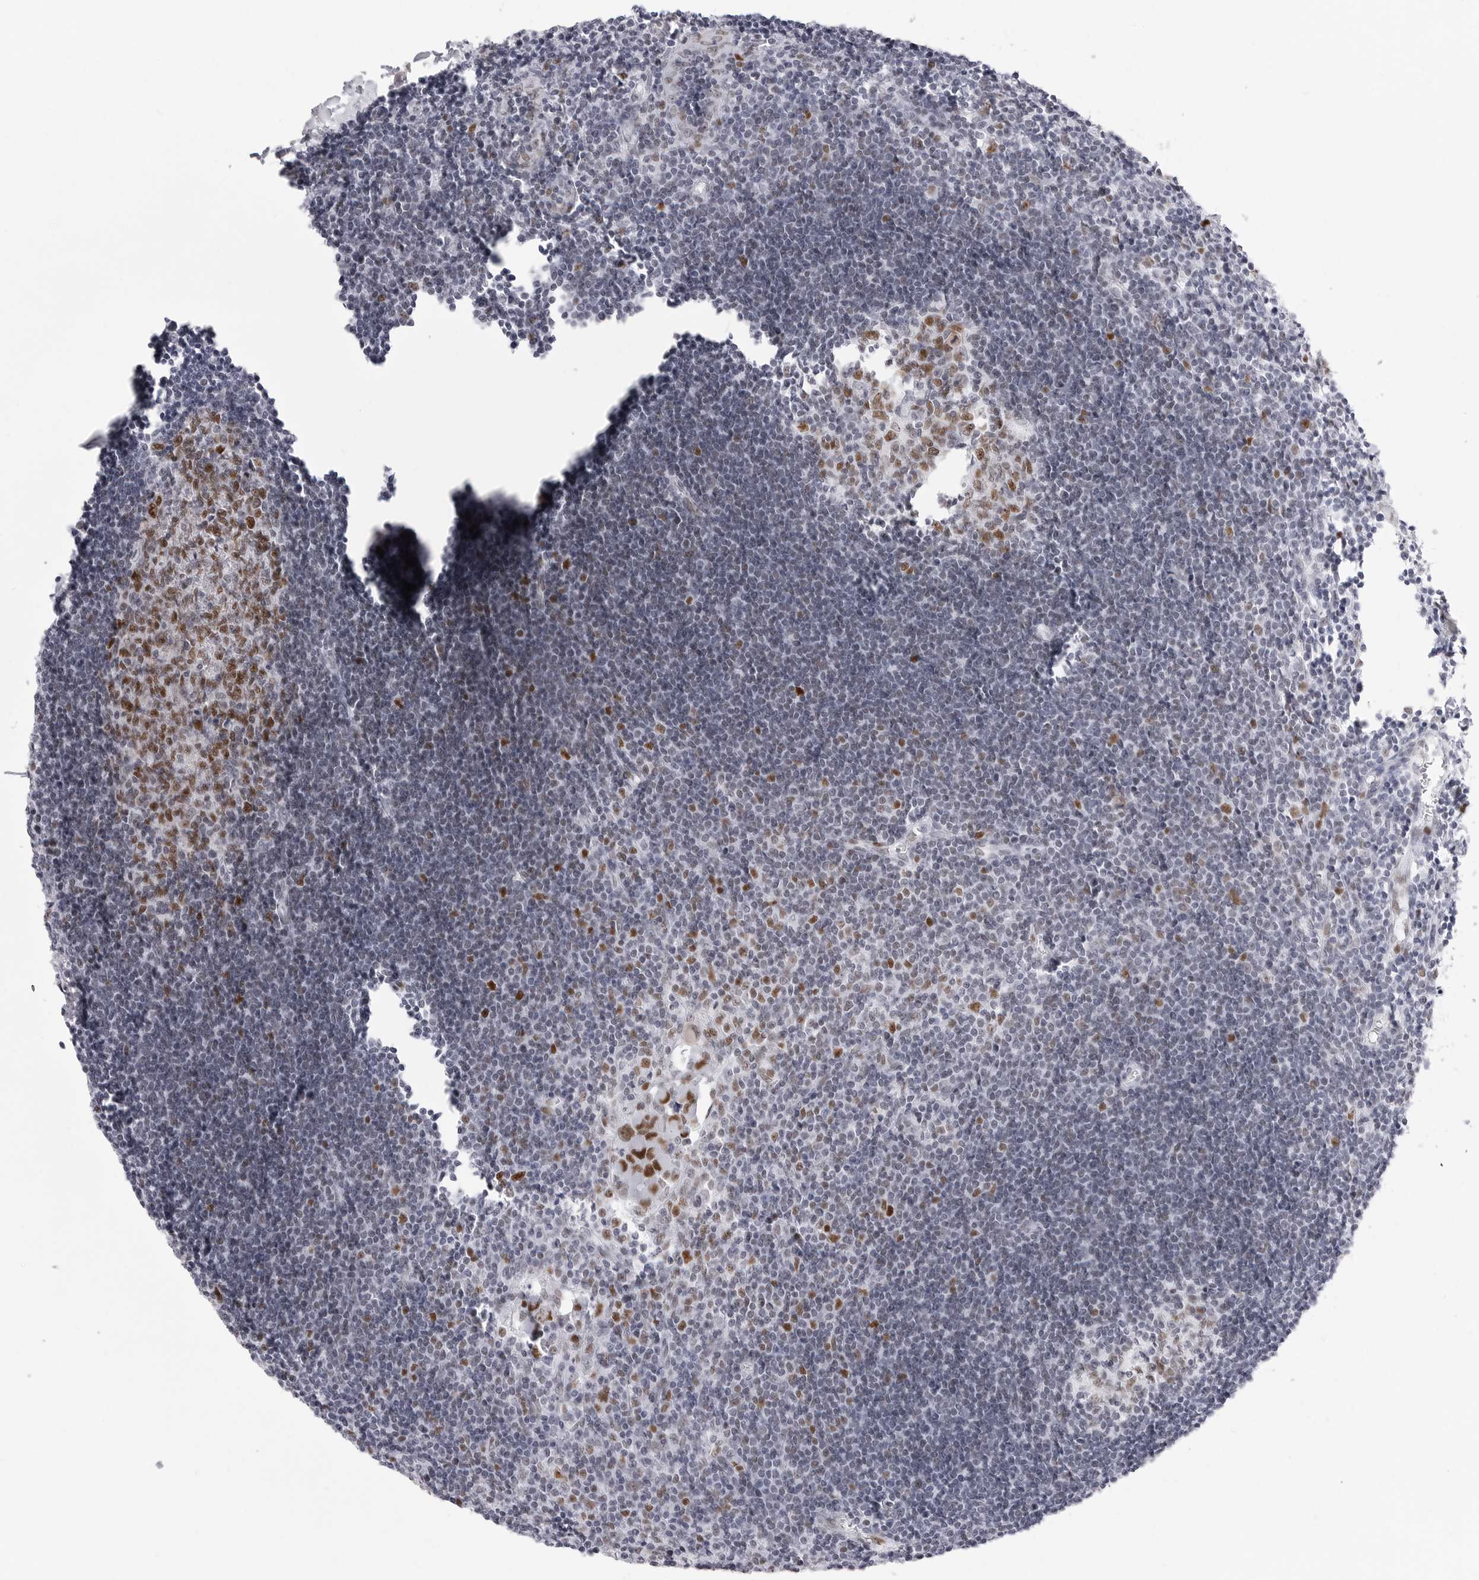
{"staining": {"intensity": "moderate", "quantity": ">75%", "location": "nuclear"}, "tissue": "lymph node", "cell_type": "Germinal center cells", "image_type": "normal", "snomed": [{"axis": "morphology", "description": "Normal tissue, NOS"}, {"axis": "morphology", "description": "Malignant melanoma, Metastatic site"}, {"axis": "topography", "description": "Lymph node"}], "caption": "This histopathology image exhibits unremarkable lymph node stained with IHC to label a protein in brown. The nuclear of germinal center cells show moderate positivity for the protein. Nuclei are counter-stained blue.", "gene": "NASP", "patient": {"sex": "male", "age": 41}}